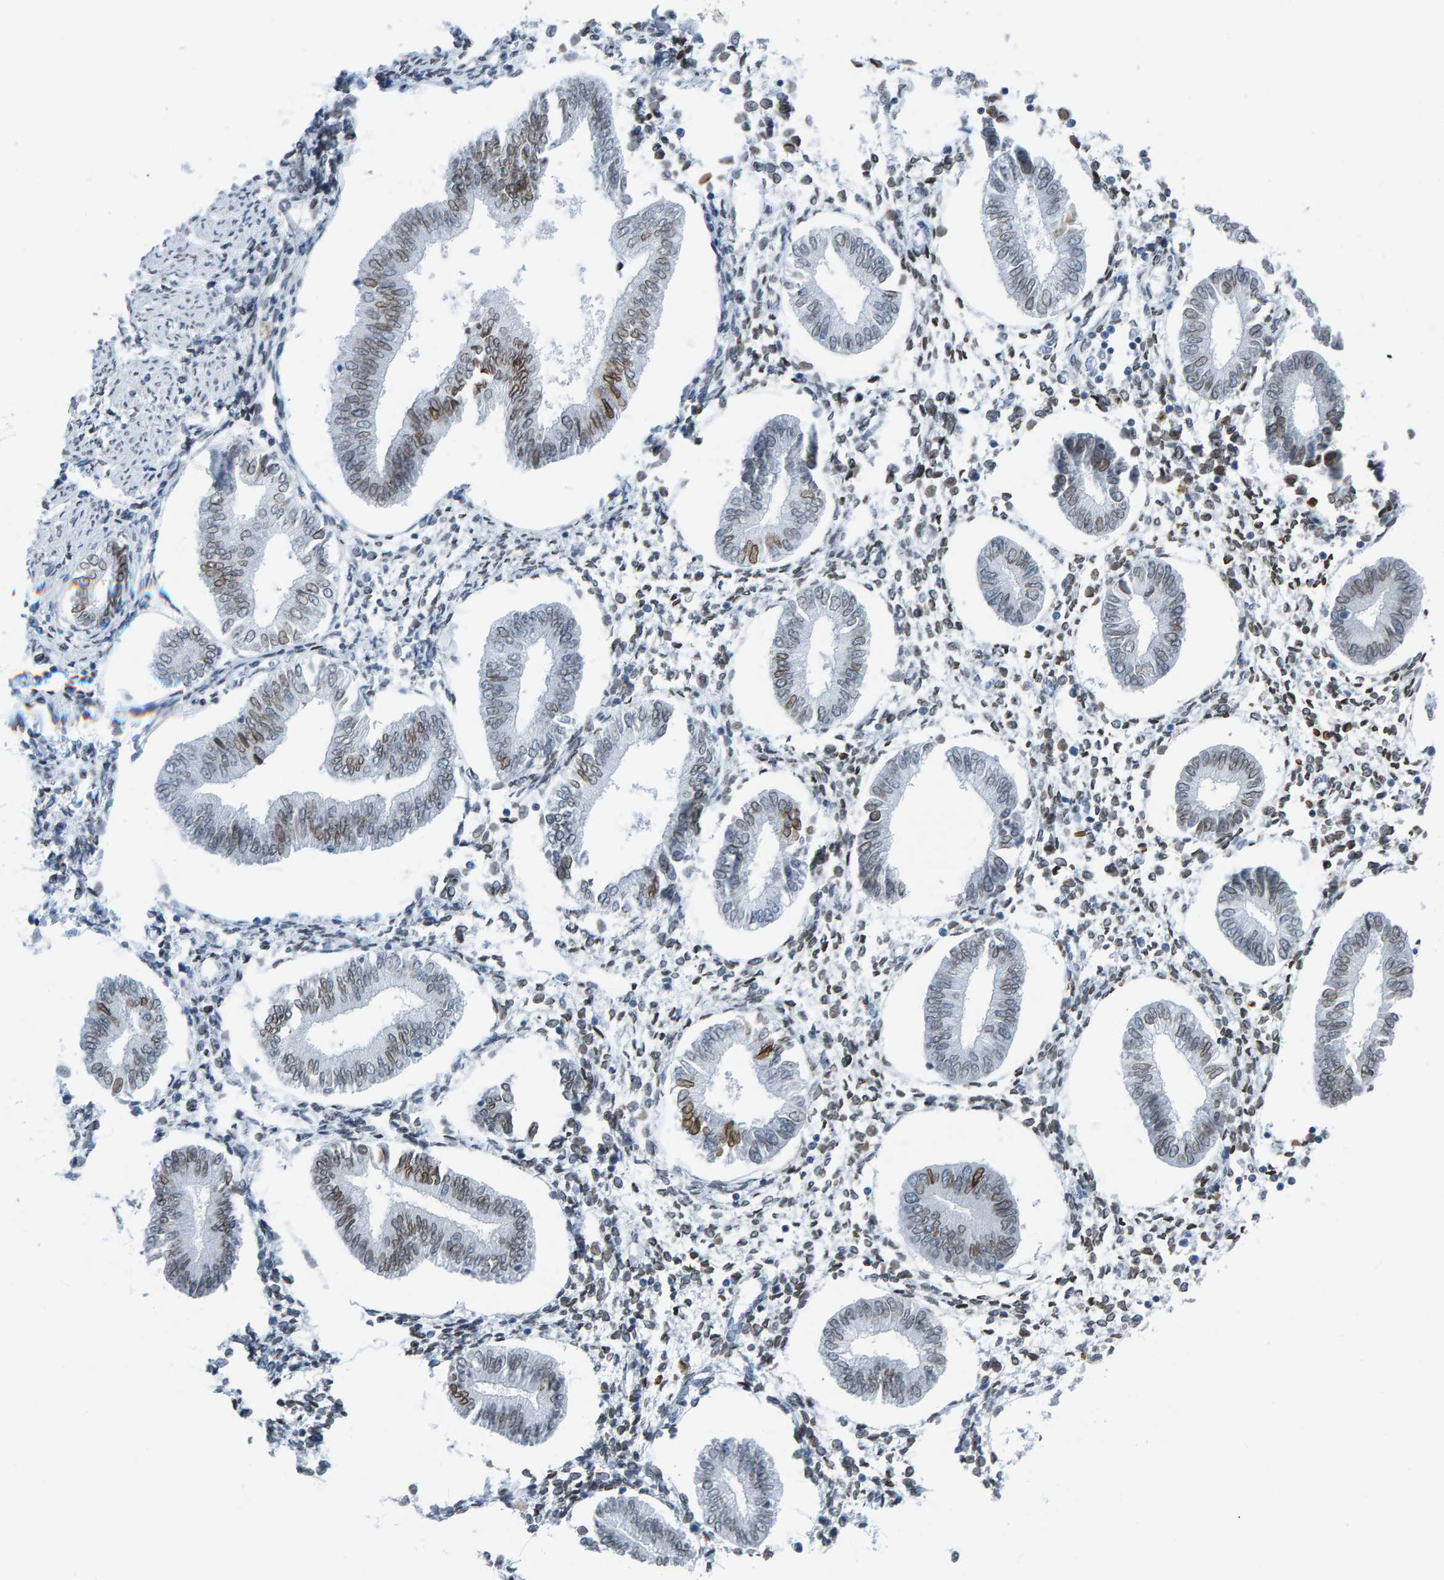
{"staining": {"intensity": "weak", "quantity": "<25%", "location": "cytoplasmic/membranous,nuclear"}, "tissue": "endometrium", "cell_type": "Cells in endometrial stroma", "image_type": "normal", "snomed": [{"axis": "morphology", "description": "Normal tissue, NOS"}, {"axis": "topography", "description": "Endometrium"}], "caption": "Benign endometrium was stained to show a protein in brown. There is no significant positivity in cells in endometrial stroma.", "gene": "LMNB2", "patient": {"sex": "female", "age": 50}}